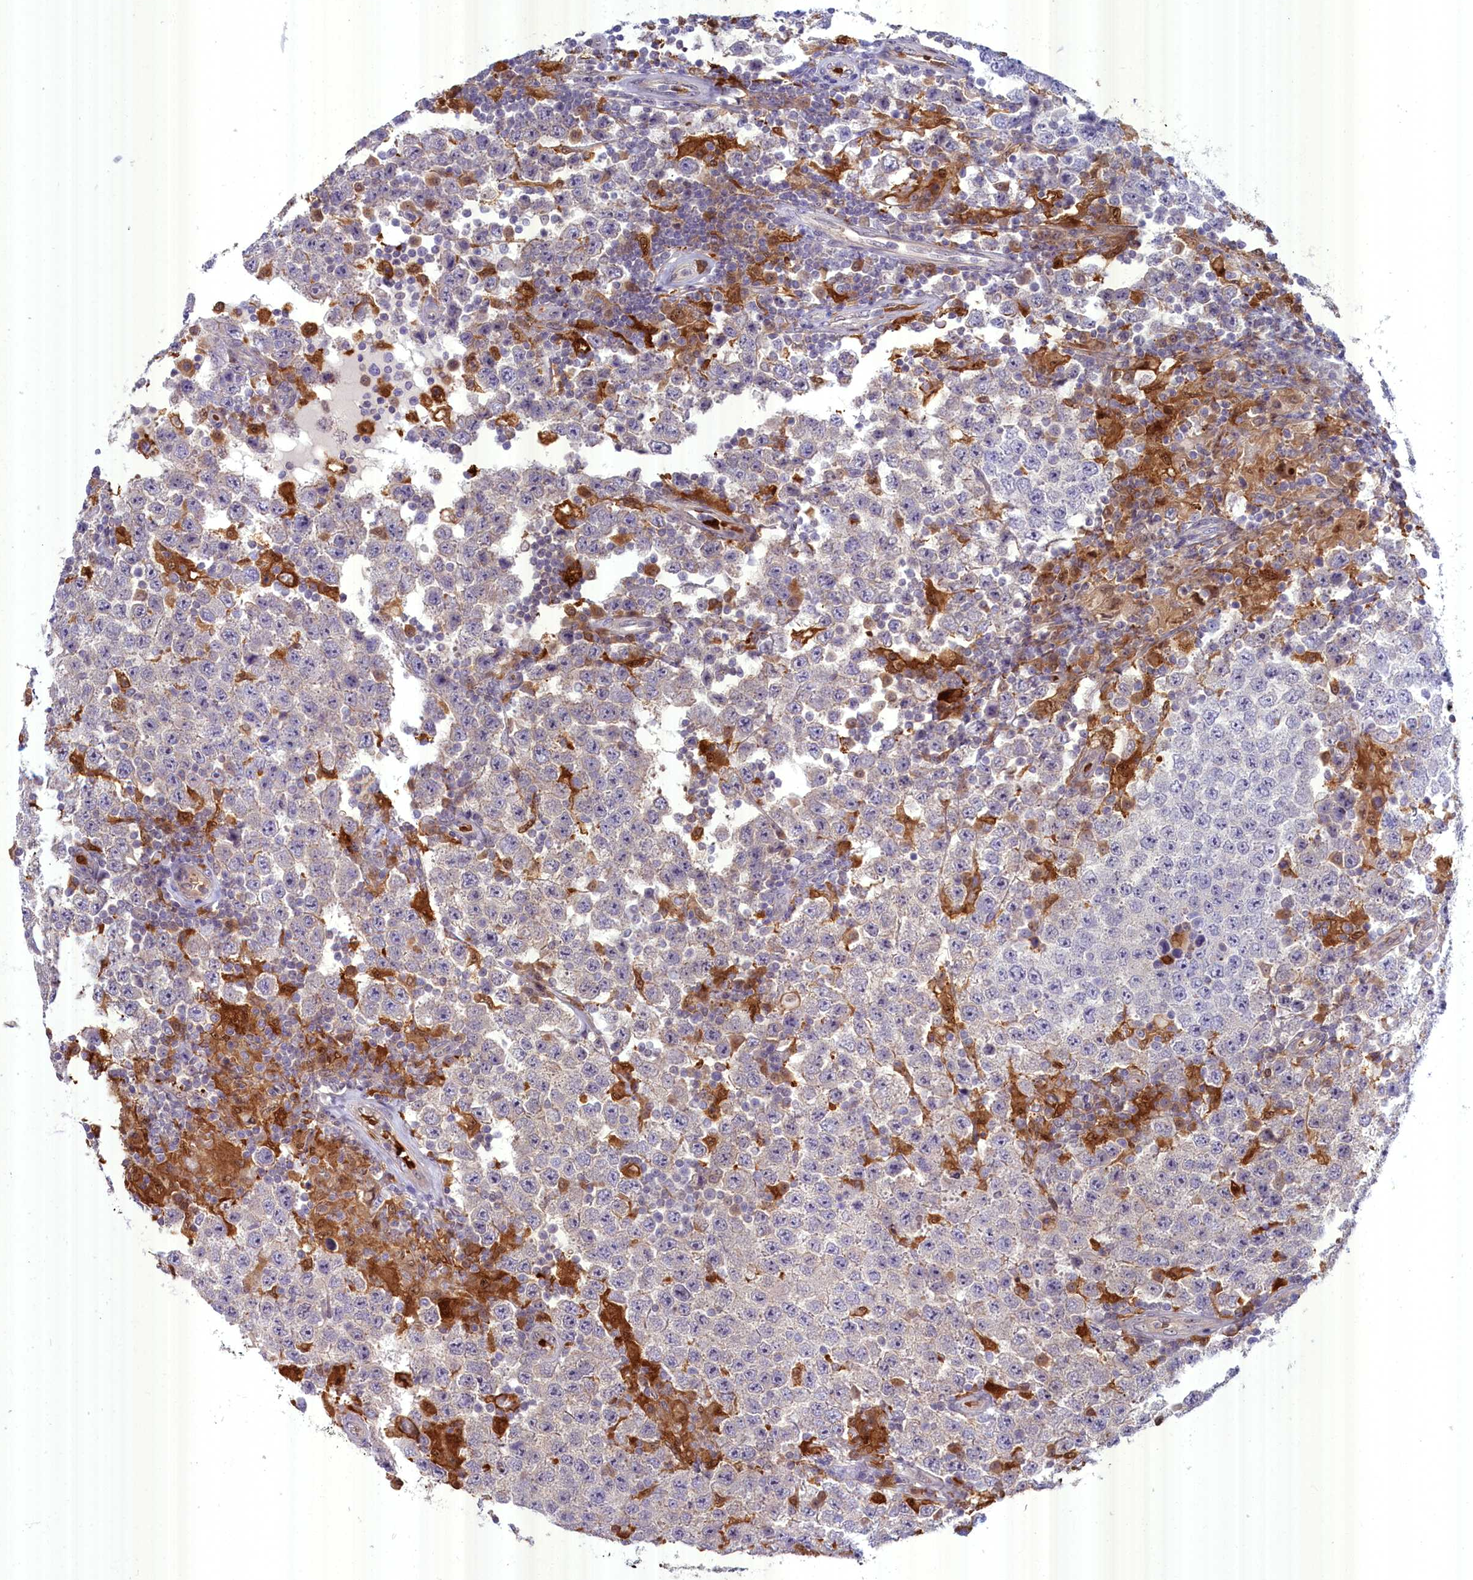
{"staining": {"intensity": "negative", "quantity": "none", "location": "none"}, "tissue": "testis cancer", "cell_type": "Tumor cells", "image_type": "cancer", "snomed": [{"axis": "morphology", "description": "Normal tissue, NOS"}, {"axis": "morphology", "description": "Urothelial carcinoma, High grade"}, {"axis": "morphology", "description": "Seminoma, NOS"}, {"axis": "morphology", "description": "Carcinoma, Embryonal, NOS"}, {"axis": "topography", "description": "Urinary bladder"}, {"axis": "topography", "description": "Testis"}], "caption": "Tumor cells are negative for protein expression in human testis cancer (high-grade urothelial carcinoma).", "gene": "BLVRB", "patient": {"sex": "male", "age": 41}}